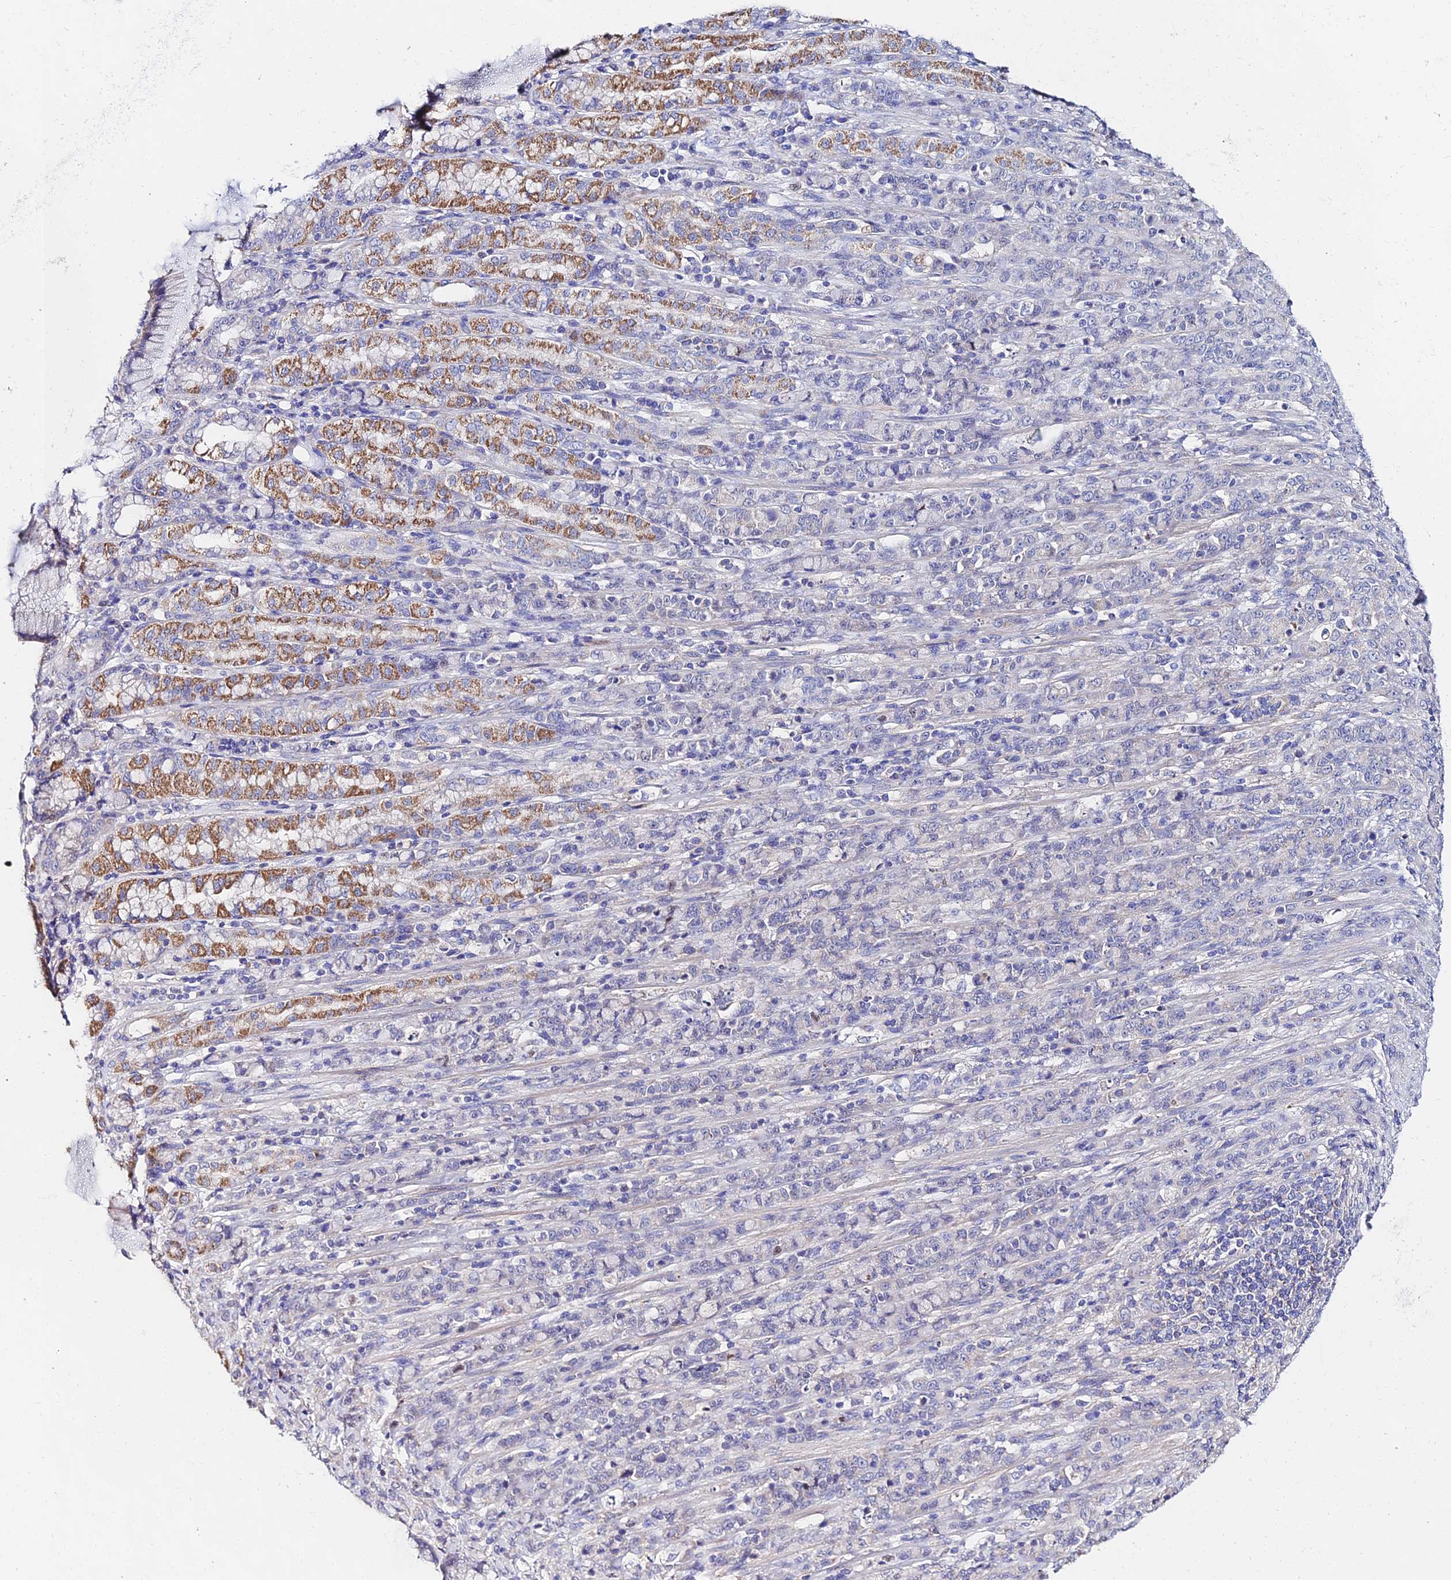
{"staining": {"intensity": "moderate", "quantity": "<25%", "location": "cytoplasmic/membranous"}, "tissue": "stomach cancer", "cell_type": "Tumor cells", "image_type": "cancer", "snomed": [{"axis": "morphology", "description": "Normal tissue, NOS"}, {"axis": "morphology", "description": "Adenocarcinoma, NOS"}, {"axis": "topography", "description": "Stomach"}], "caption": "Adenocarcinoma (stomach) stained with DAB (3,3'-diaminobenzidine) IHC exhibits low levels of moderate cytoplasmic/membranous positivity in about <25% of tumor cells.", "gene": "PPP2R2C", "patient": {"sex": "female", "age": 79}}